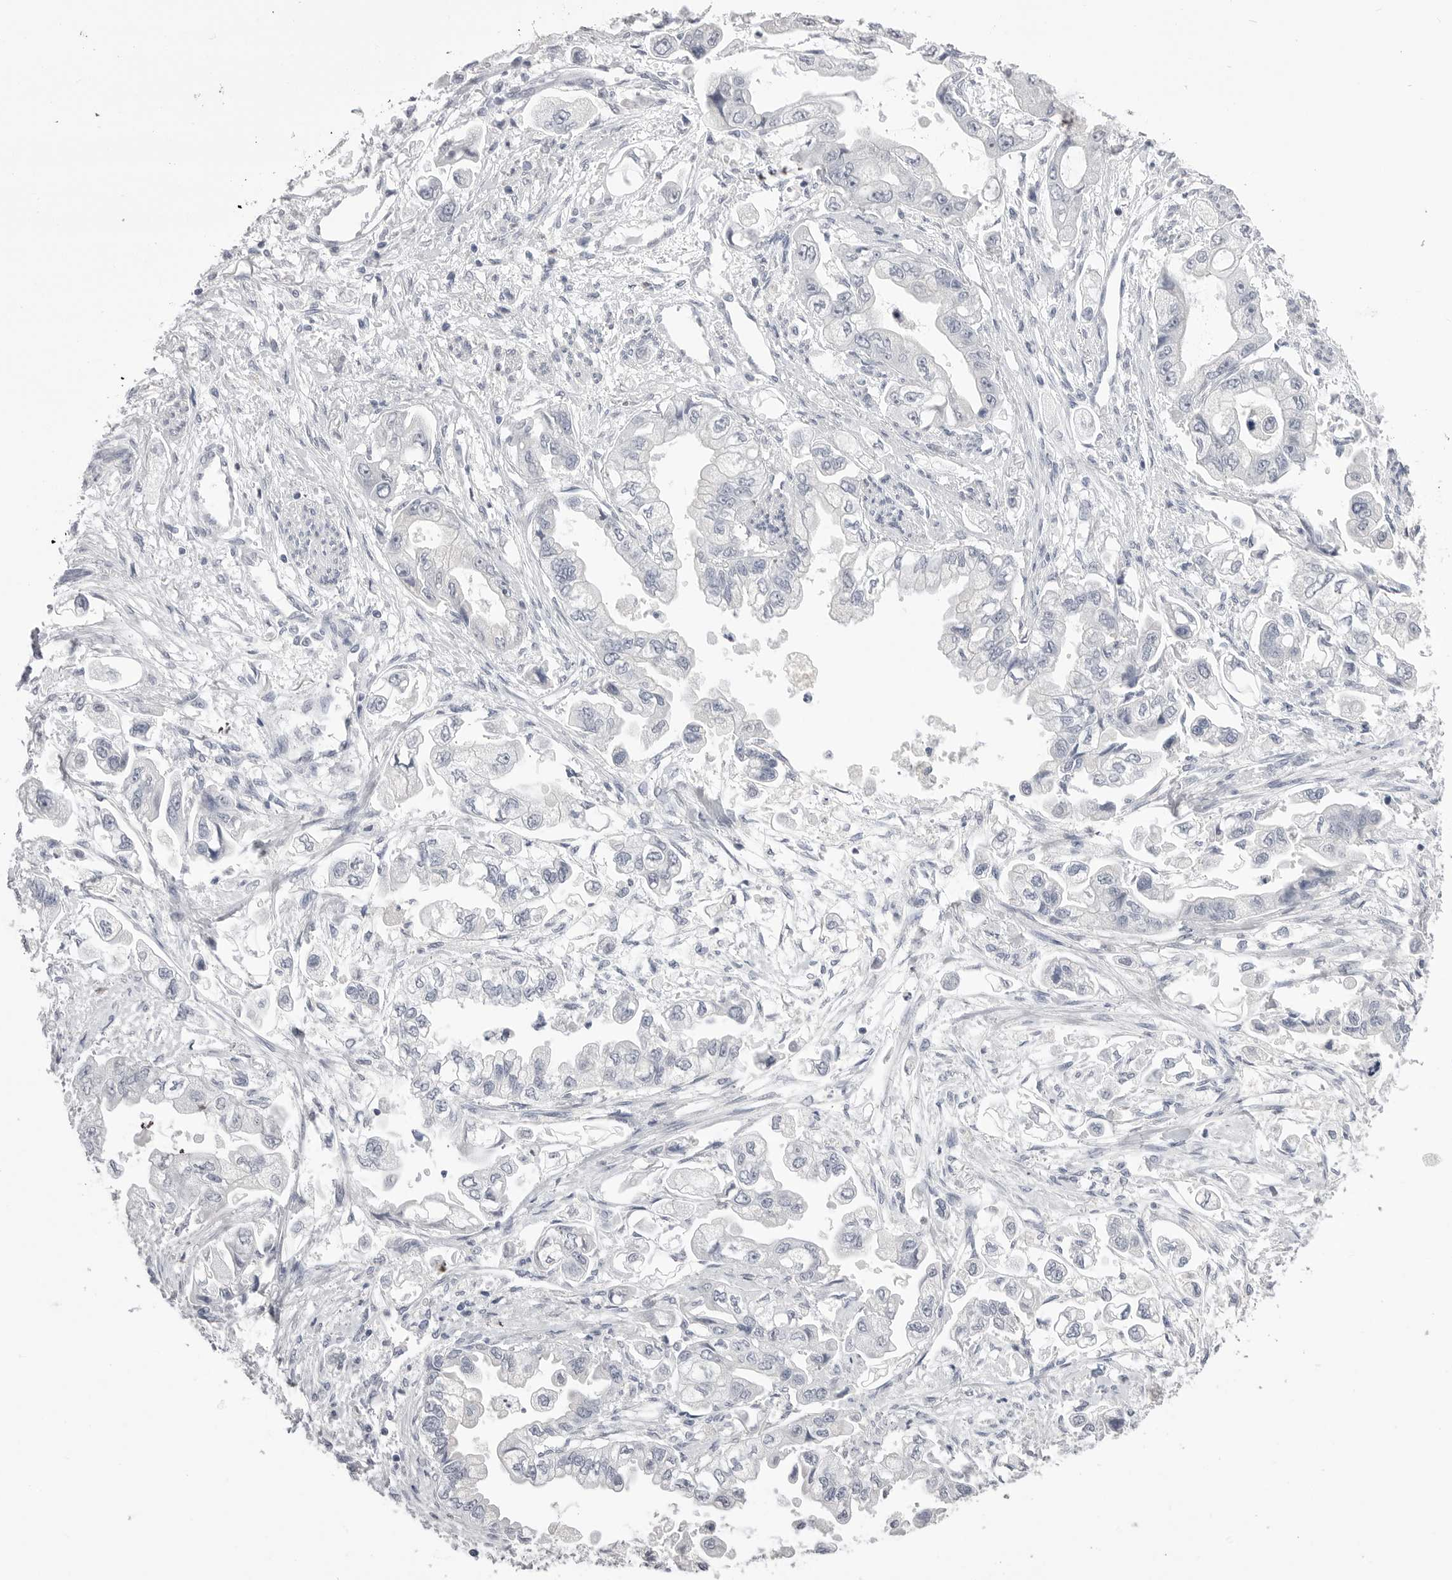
{"staining": {"intensity": "negative", "quantity": "none", "location": "none"}, "tissue": "stomach cancer", "cell_type": "Tumor cells", "image_type": "cancer", "snomed": [{"axis": "morphology", "description": "Adenocarcinoma, NOS"}, {"axis": "topography", "description": "Stomach"}], "caption": "Stomach cancer (adenocarcinoma) stained for a protein using IHC demonstrates no expression tumor cells.", "gene": "CPB1", "patient": {"sex": "male", "age": 62}}